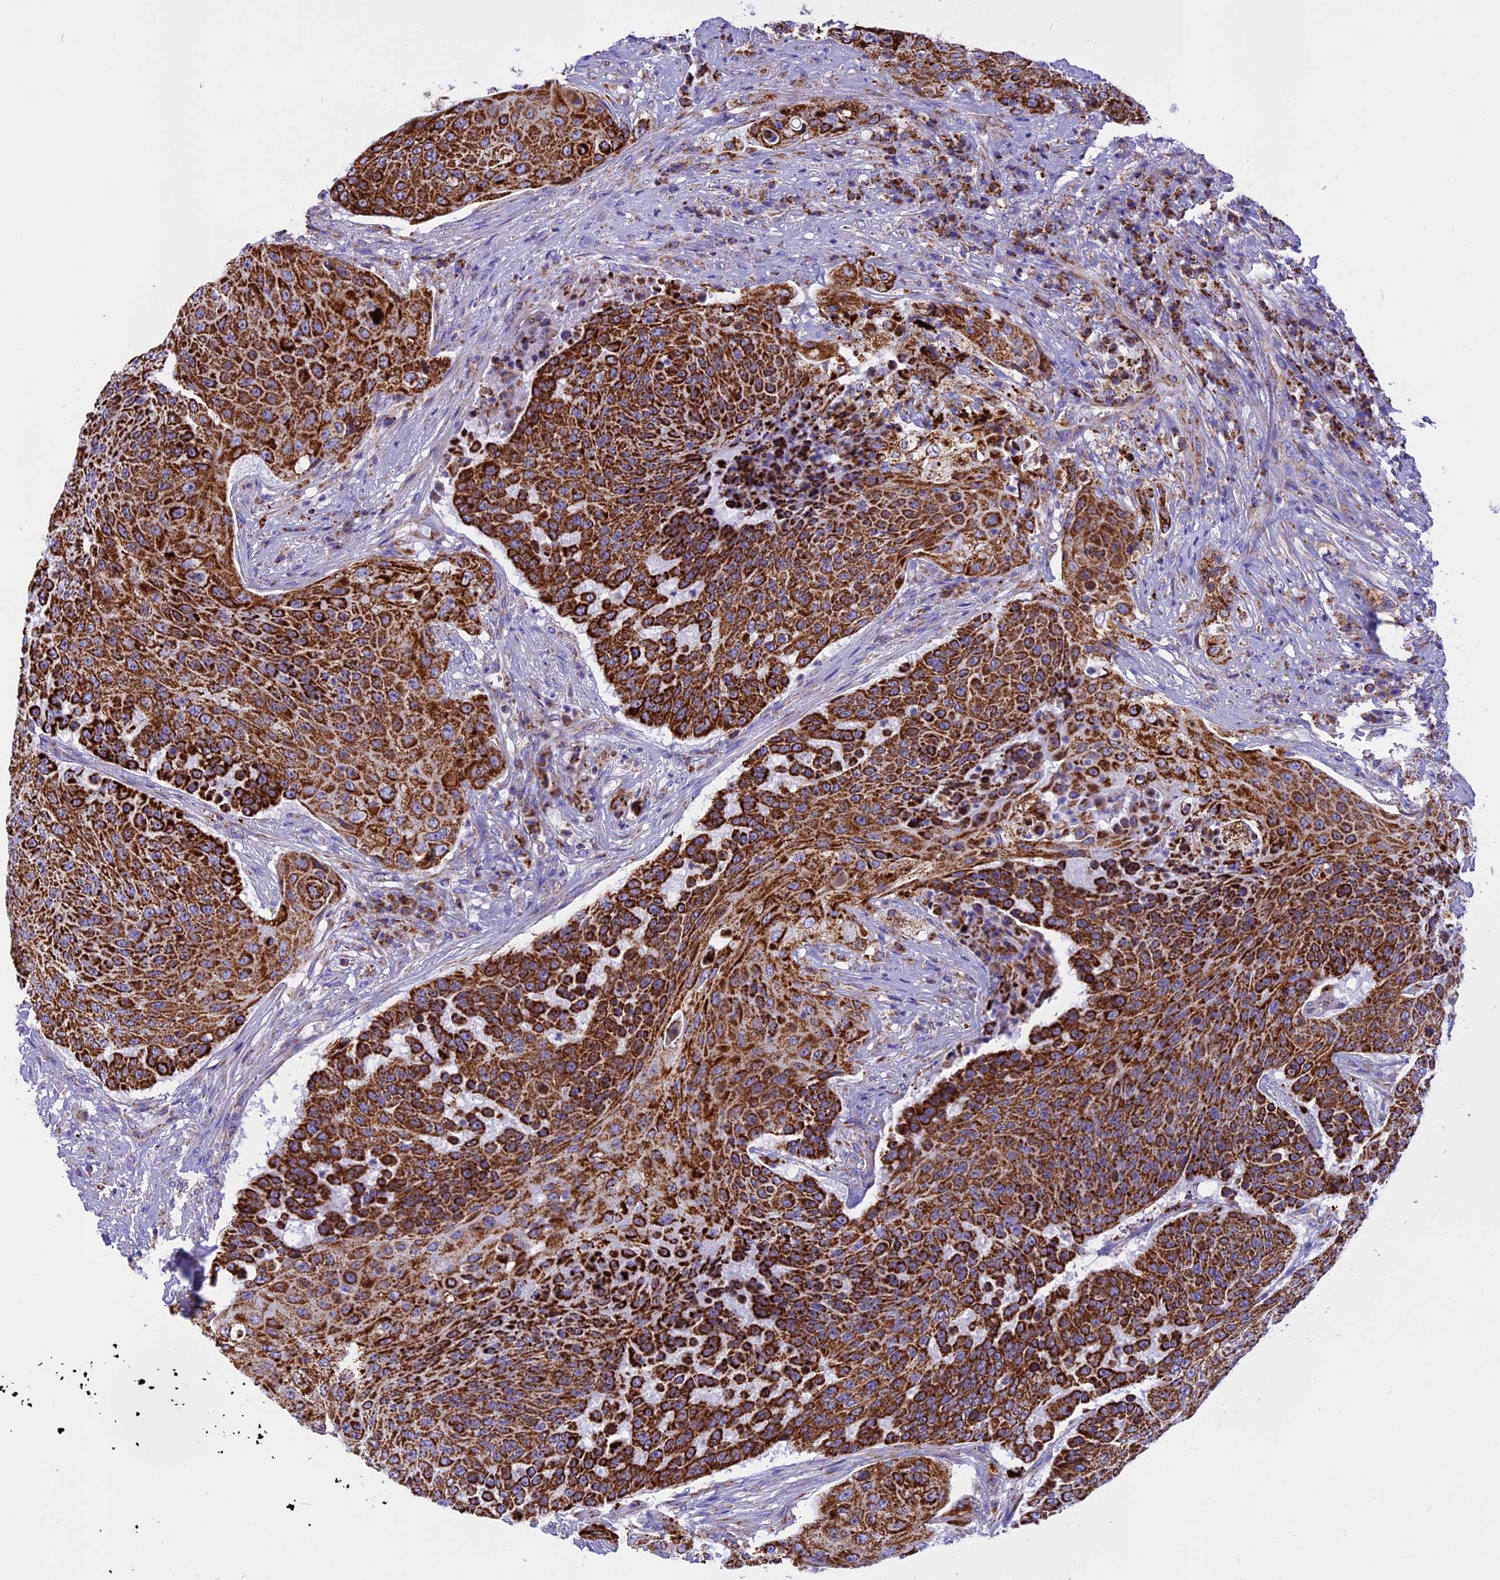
{"staining": {"intensity": "strong", "quantity": ">75%", "location": "cytoplasmic/membranous"}, "tissue": "urothelial cancer", "cell_type": "Tumor cells", "image_type": "cancer", "snomed": [{"axis": "morphology", "description": "Urothelial carcinoma, High grade"}, {"axis": "topography", "description": "Urinary bladder"}], "caption": "About >75% of tumor cells in high-grade urothelial carcinoma display strong cytoplasmic/membranous protein expression as visualized by brown immunohistochemical staining.", "gene": "VDAC2", "patient": {"sex": "female", "age": 63}}